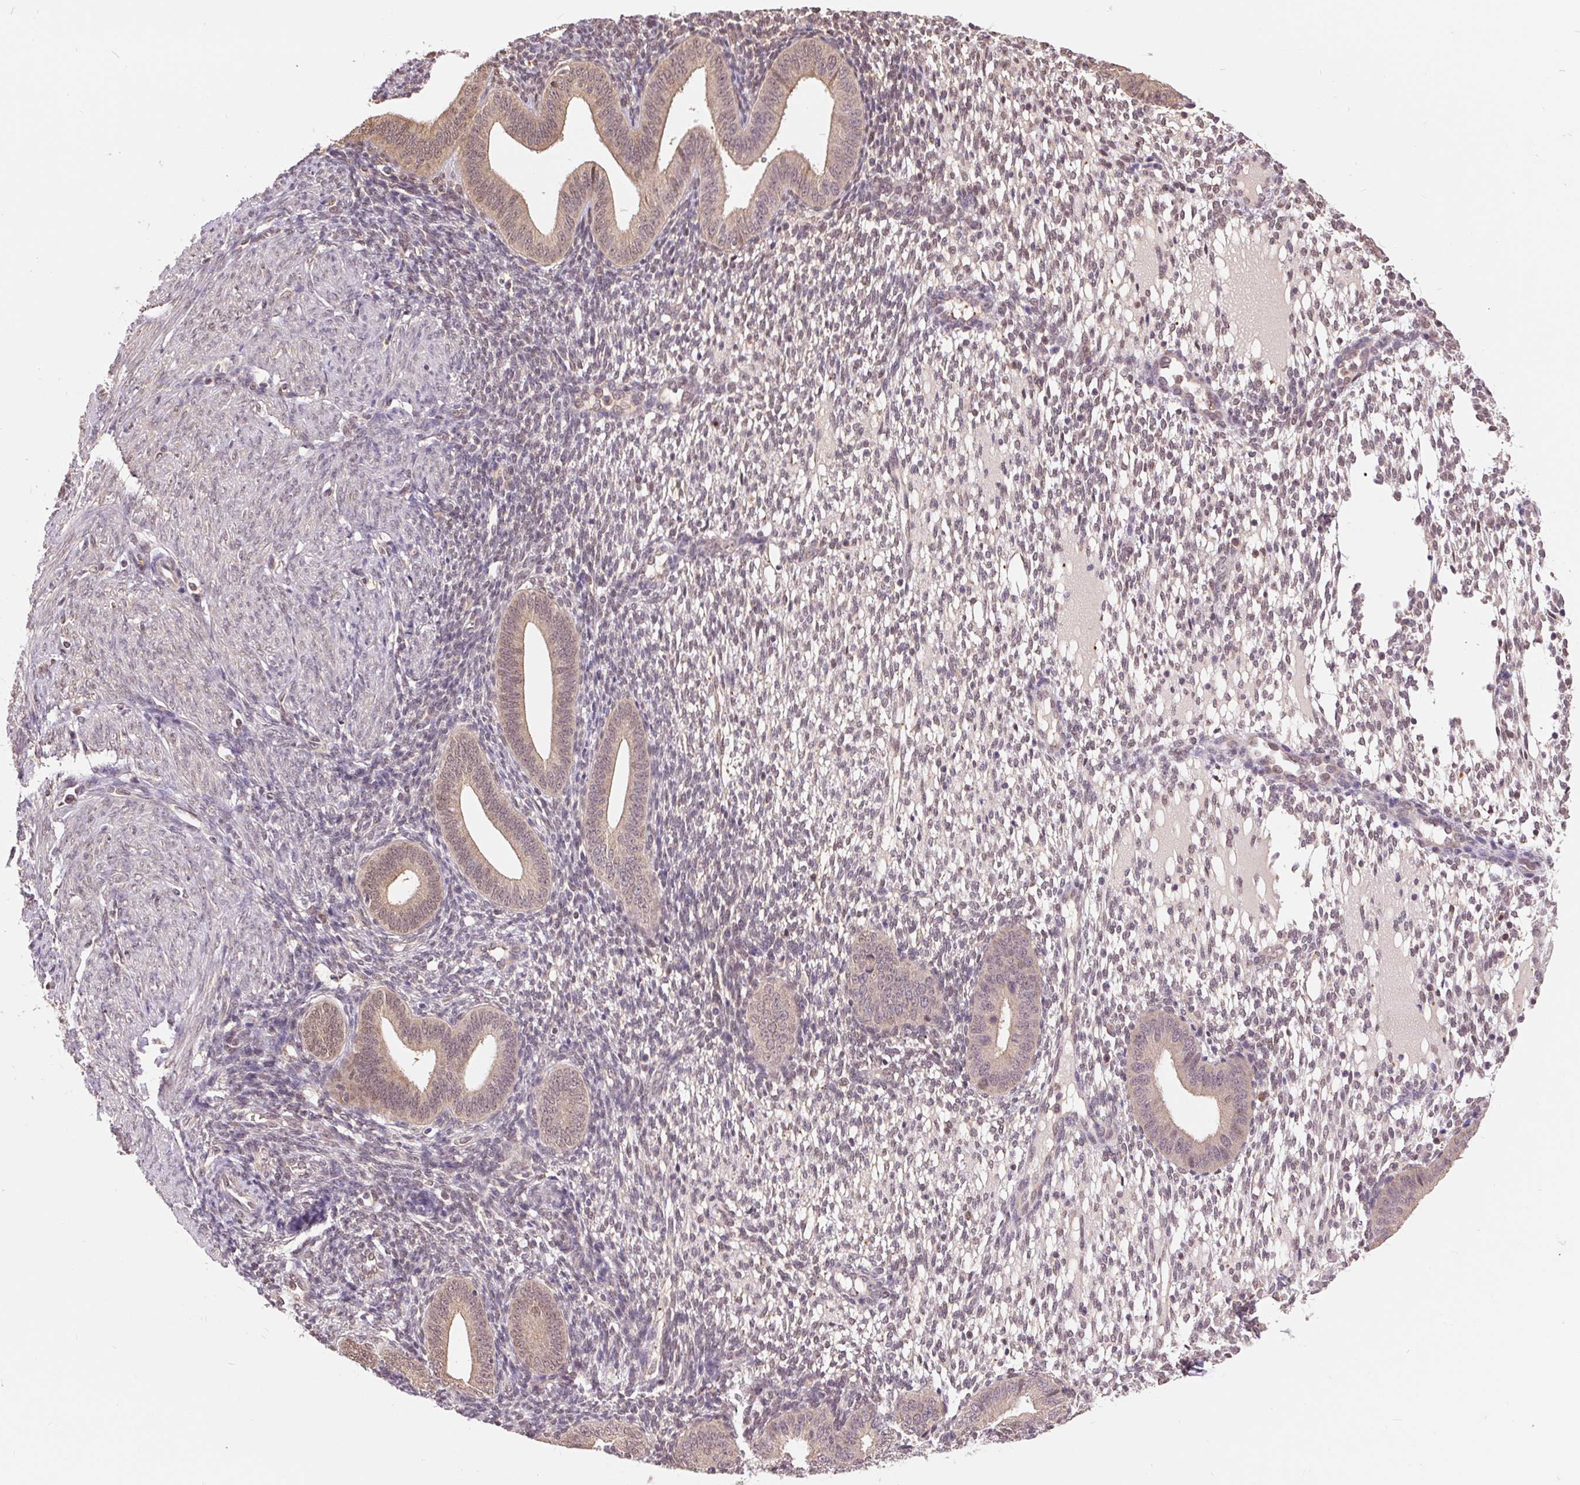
{"staining": {"intensity": "negative", "quantity": "none", "location": "none"}, "tissue": "endometrium", "cell_type": "Cells in endometrial stroma", "image_type": "normal", "snomed": [{"axis": "morphology", "description": "Normal tissue, NOS"}, {"axis": "topography", "description": "Endometrium"}], "caption": "Endometrium was stained to show a protein in brown. There is no significant positivity in cells in endometrial stroma. Brightfield microscopy of IHC stained with DAB (3,3'-diaminobenzidine) (brown) and hematoxylin (blue), captured at high magnification.", "gene": "TMEM273", "patient": {"sex": "female", "age": 40}}